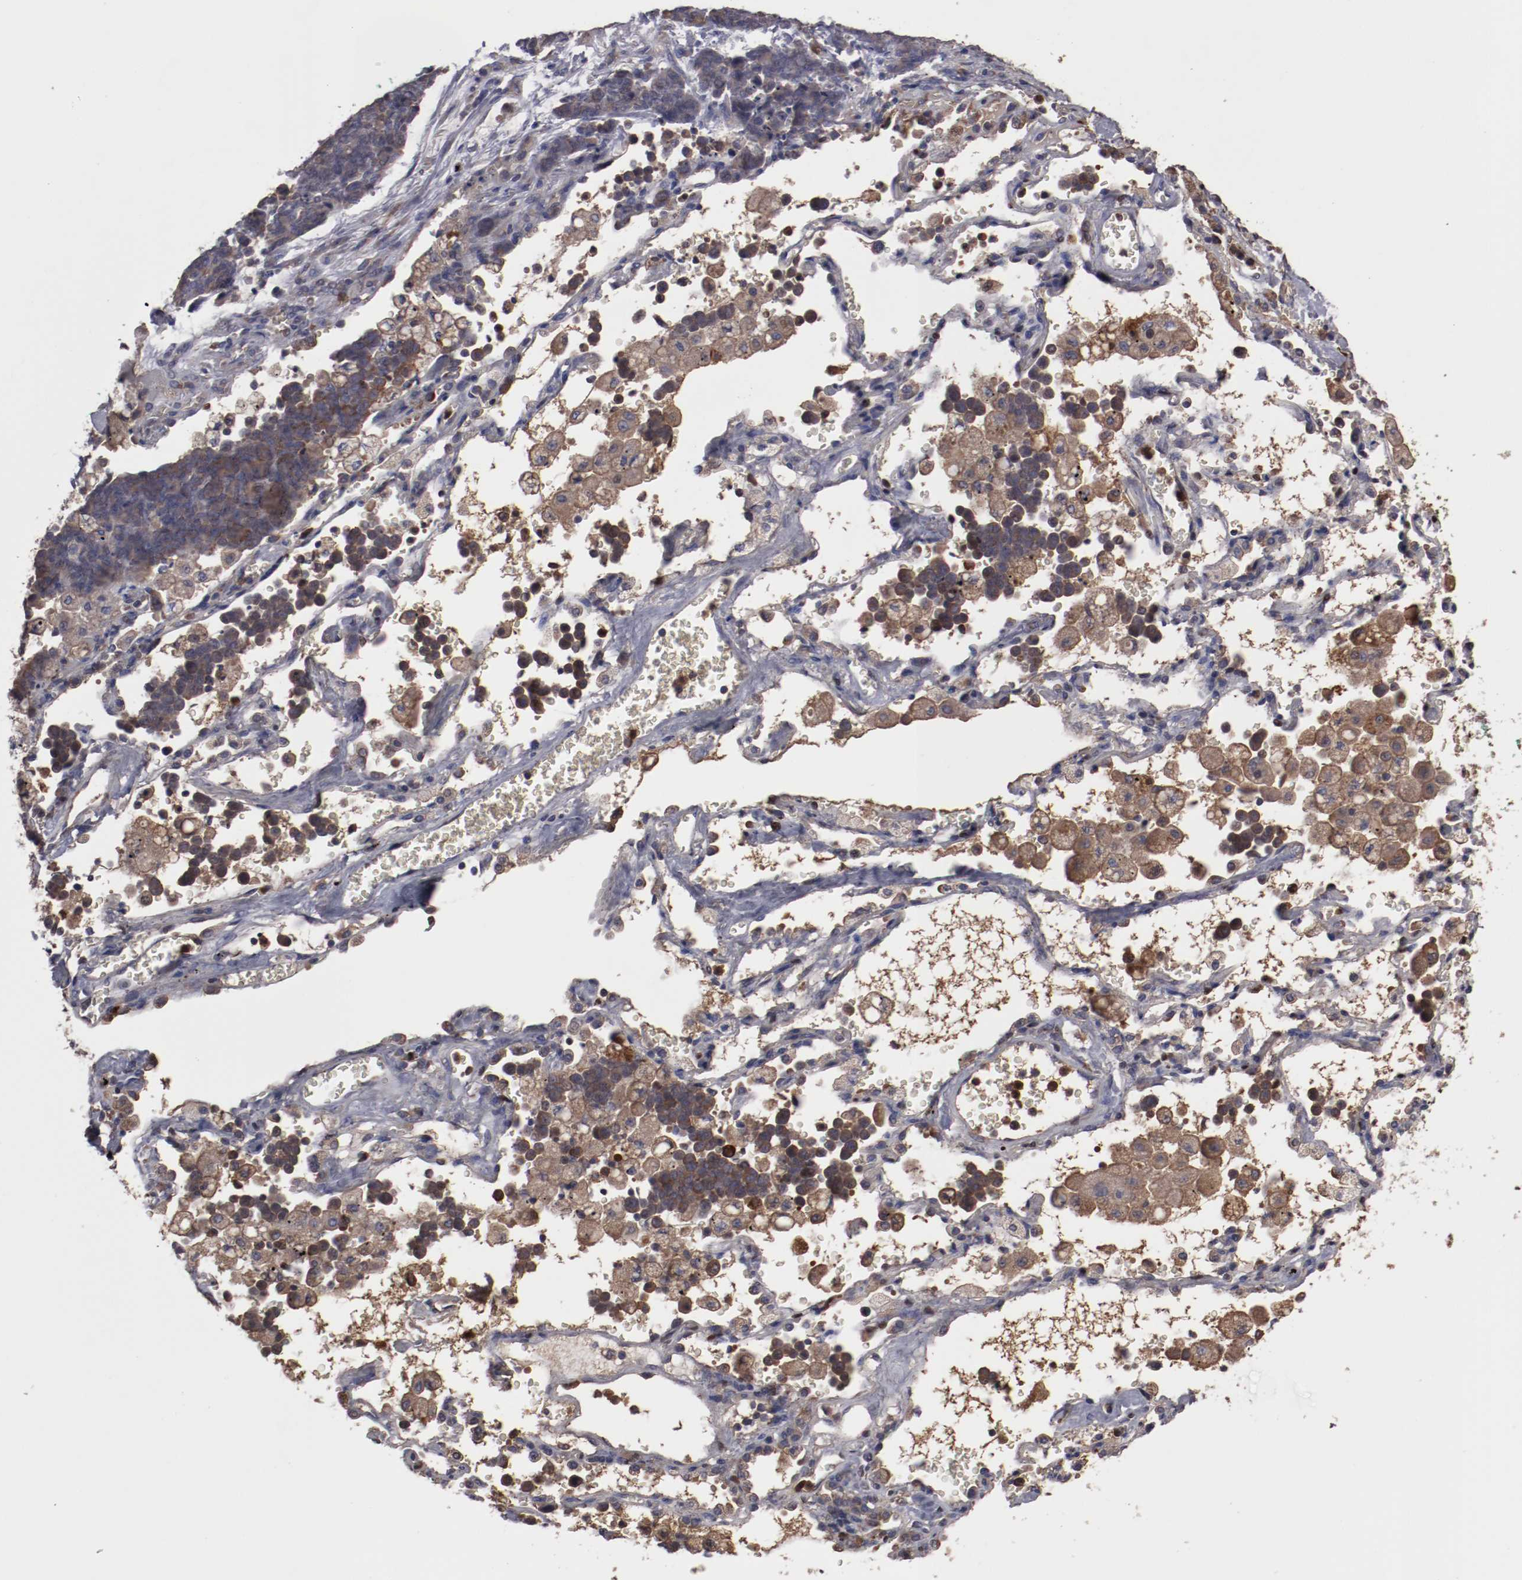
{"staining": {"intensity": "weak", "quantity": "25%-75%", "location": "cytoplasmic/membranous"}, "tissue": "lung cancer", "cell_type": "Tumor cells", "image_type": "cancer", "snomed": [{"axis": "morphology", "description": "Neoplasm, malignant, NOS"}, {"axis": "topography", "description": "Lung"}], "caption": "Protein expression analysis of lung cancer exhibits weak cytoplasmic/membranous expression in approximately 25%-75% of tumor cells.", "gene": "SERPINA7", "patient": {"sex": "female", "age": 58}}